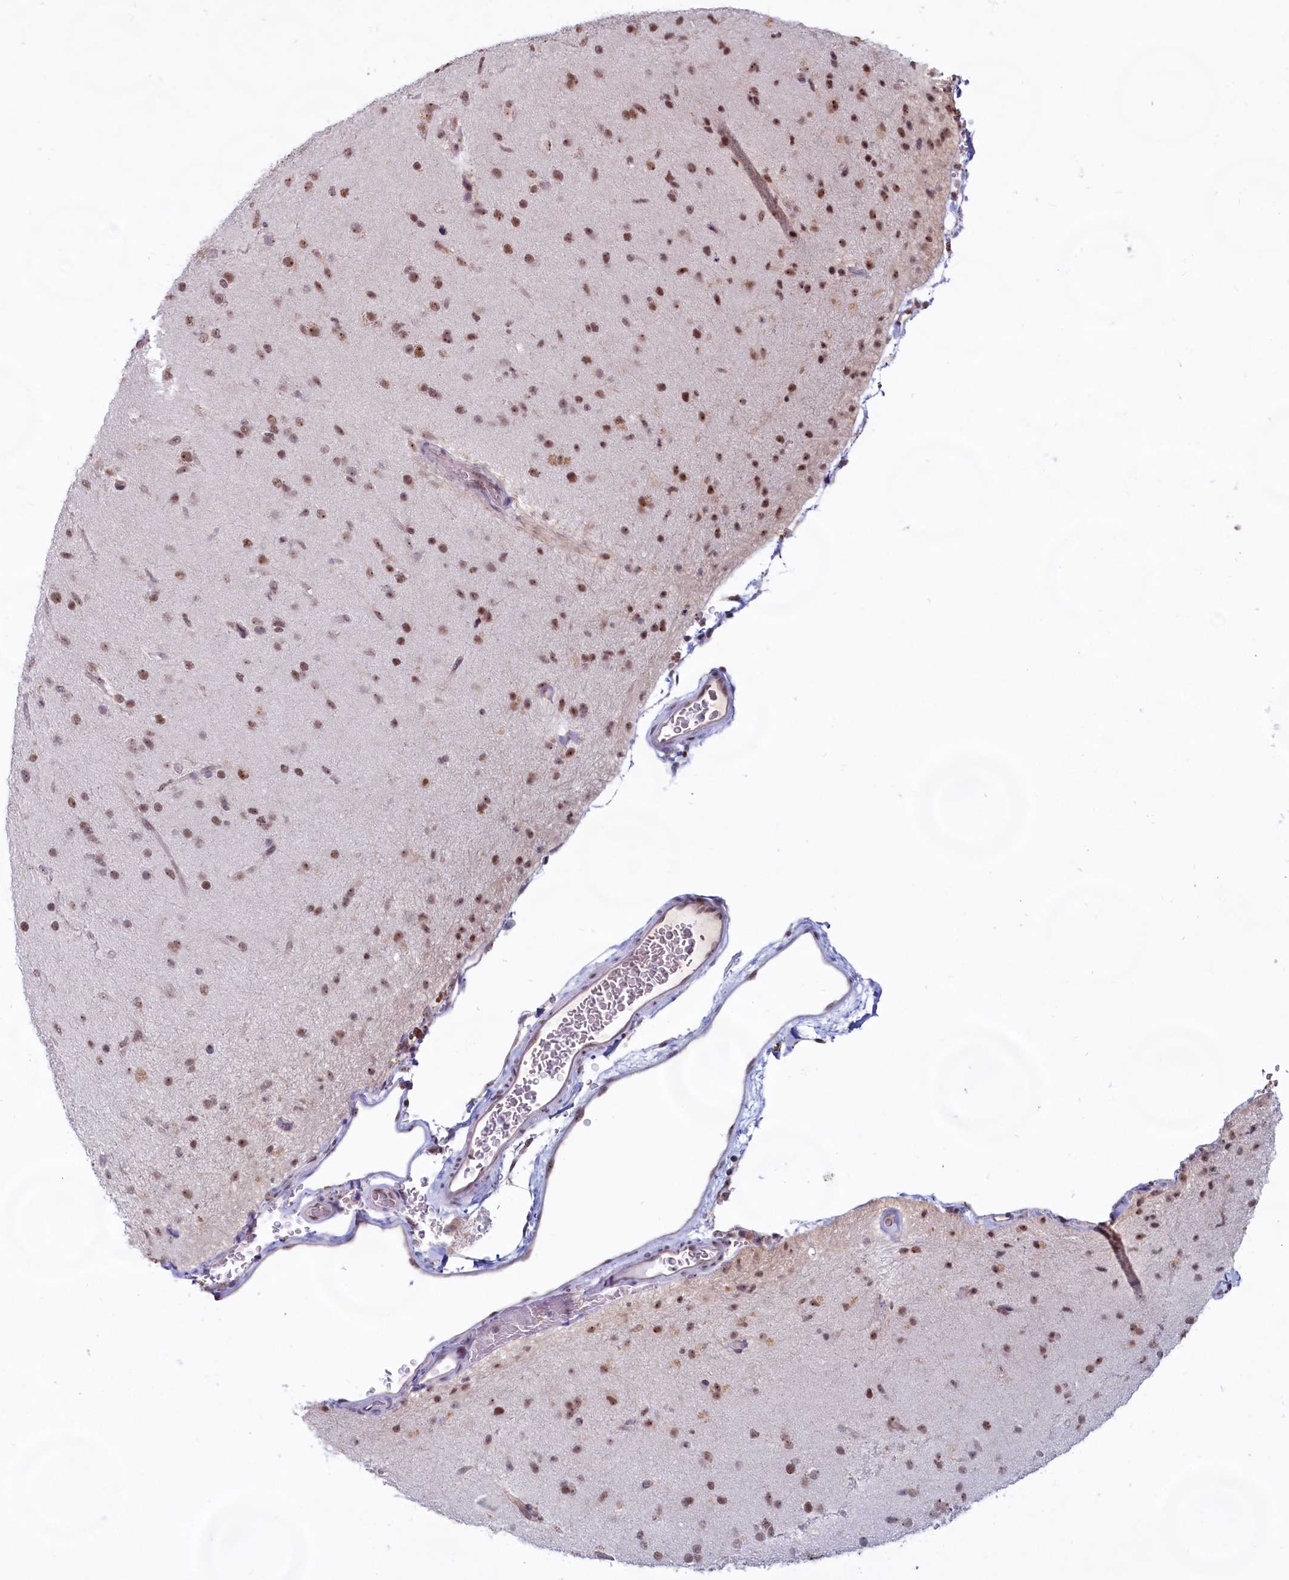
{"staining": {"intensity": "moderate", "quantity": ">75%", "location": "nuclear"}, "tissue": "glioma", "cell_type": "Tumor cells", "image_type": "cancer", "snomed": [{"axis": "morphology", "description": "Glioma, malignant, Low grade"}, {"axis": "topography", "description": "Brain"}], "caption": "This photomicrograph shows malignant low-grade glioma stained with immunohistochemistry (IHC) to label a protein in brown. The nuclear of tumor cells show moderate positivity for the protein. Nuclei are counter-stained blue.", "gene": "C1D", "patient": {"sex": "male", "age": 65}}